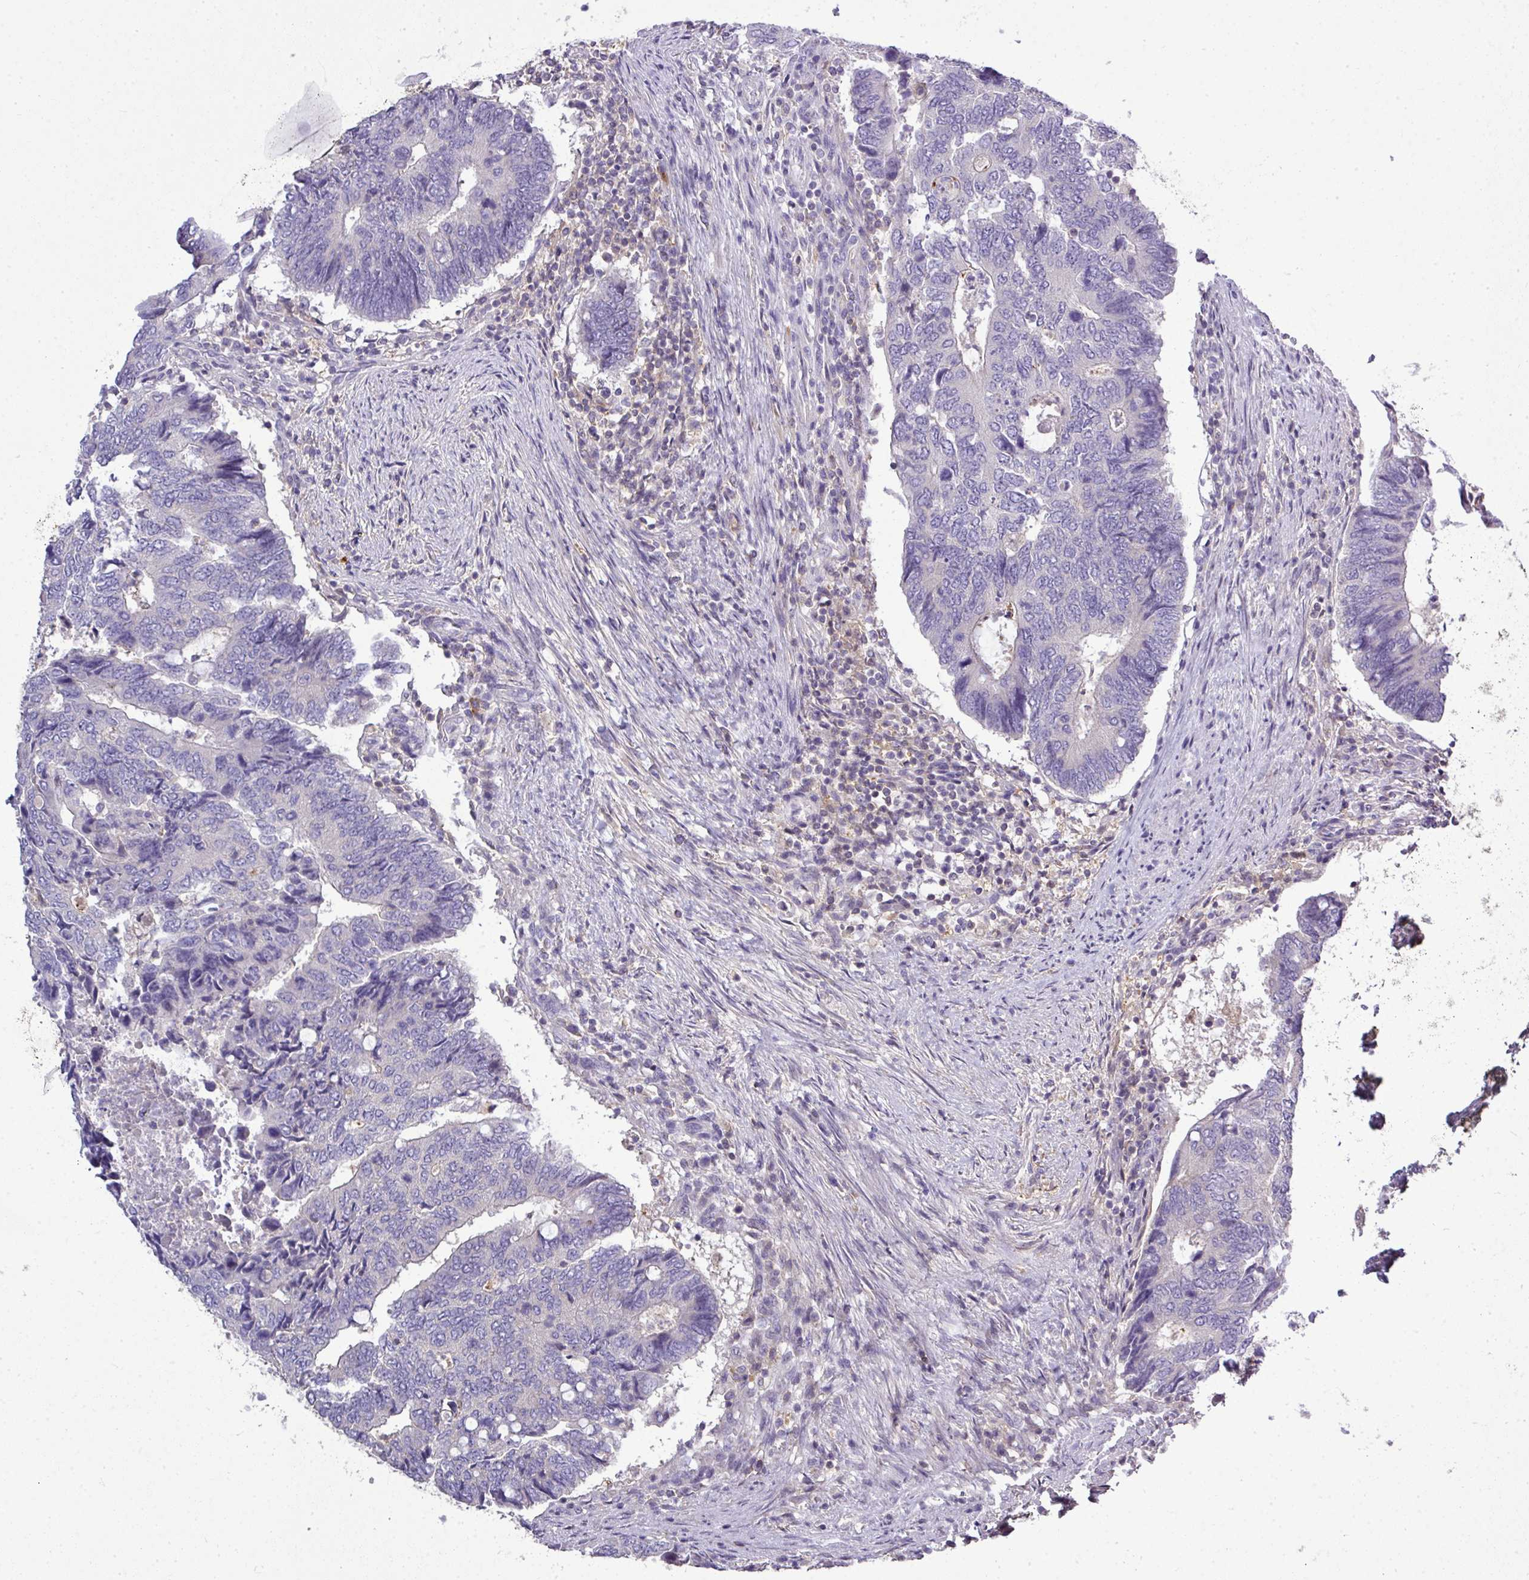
{"staining": {"intensity": "negative", "quantity": "none", "location": "none"}, "tissue": "colorectal cancer", "cell_type": "Tumor cells", "image_type": "cancer", "snomed": [{"axis": "morphology", "description": "Adenocarcinoma, NOS"}, {"axis": "topography", "description": "Colon"}], "caption": "IHC histopathology image of neoplastic tissue: colorectal adenocarcinoma stained with DAB displays no significant protein expression in tumor cells. The staining was performed using DAB (3,3'-diaminobenzidine) to visualize the protein expression in brown, while the nuclei were stained in blue with hematoxylin (Magnification: 20x).", "gene": "STAT5A", "patient": {"sex": "male", "age": 87}}